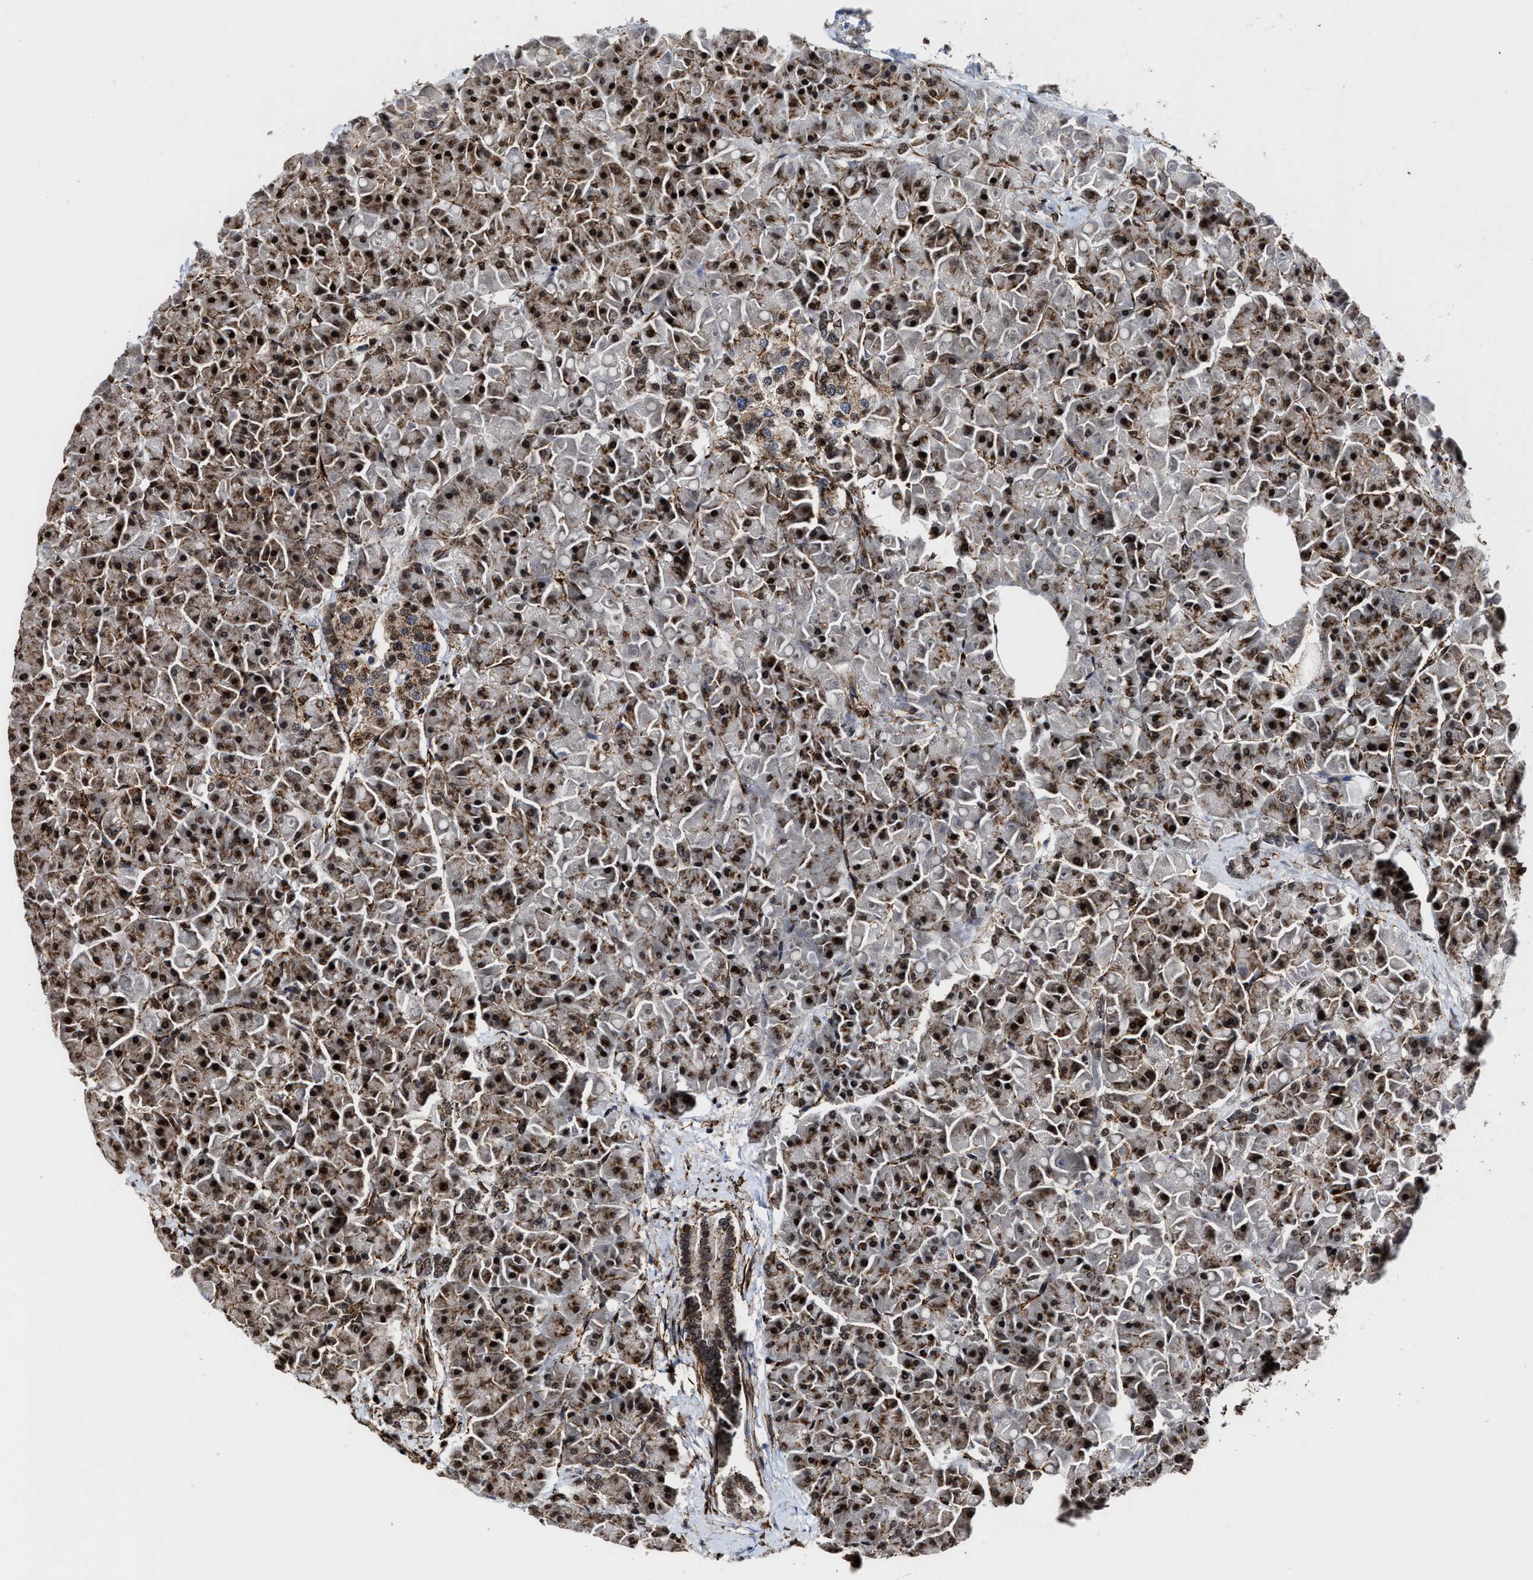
{"staining": {"intensity": "strong", "quantity": ">75%", "location": "cytoplasmic/membranous,nuclear"}, "tissue": "pancreas", "cell_type": "Exocrine glandular cells", "image_type": "normal", "snomed": [{"axis": "morphology", "description": "Normal tissue, NOS"}, {"axis": "topography", "description": "Pancreas"}], "caption": "Immunohistochemical staining of normal pancreas exhibits strong cytoplasmic/membranous,nuclear protein positivity in approximately >75% of exocrine glandular cells.", "gene": "SEPTIN2", "patient": {"sex": "female", "age": 70}}